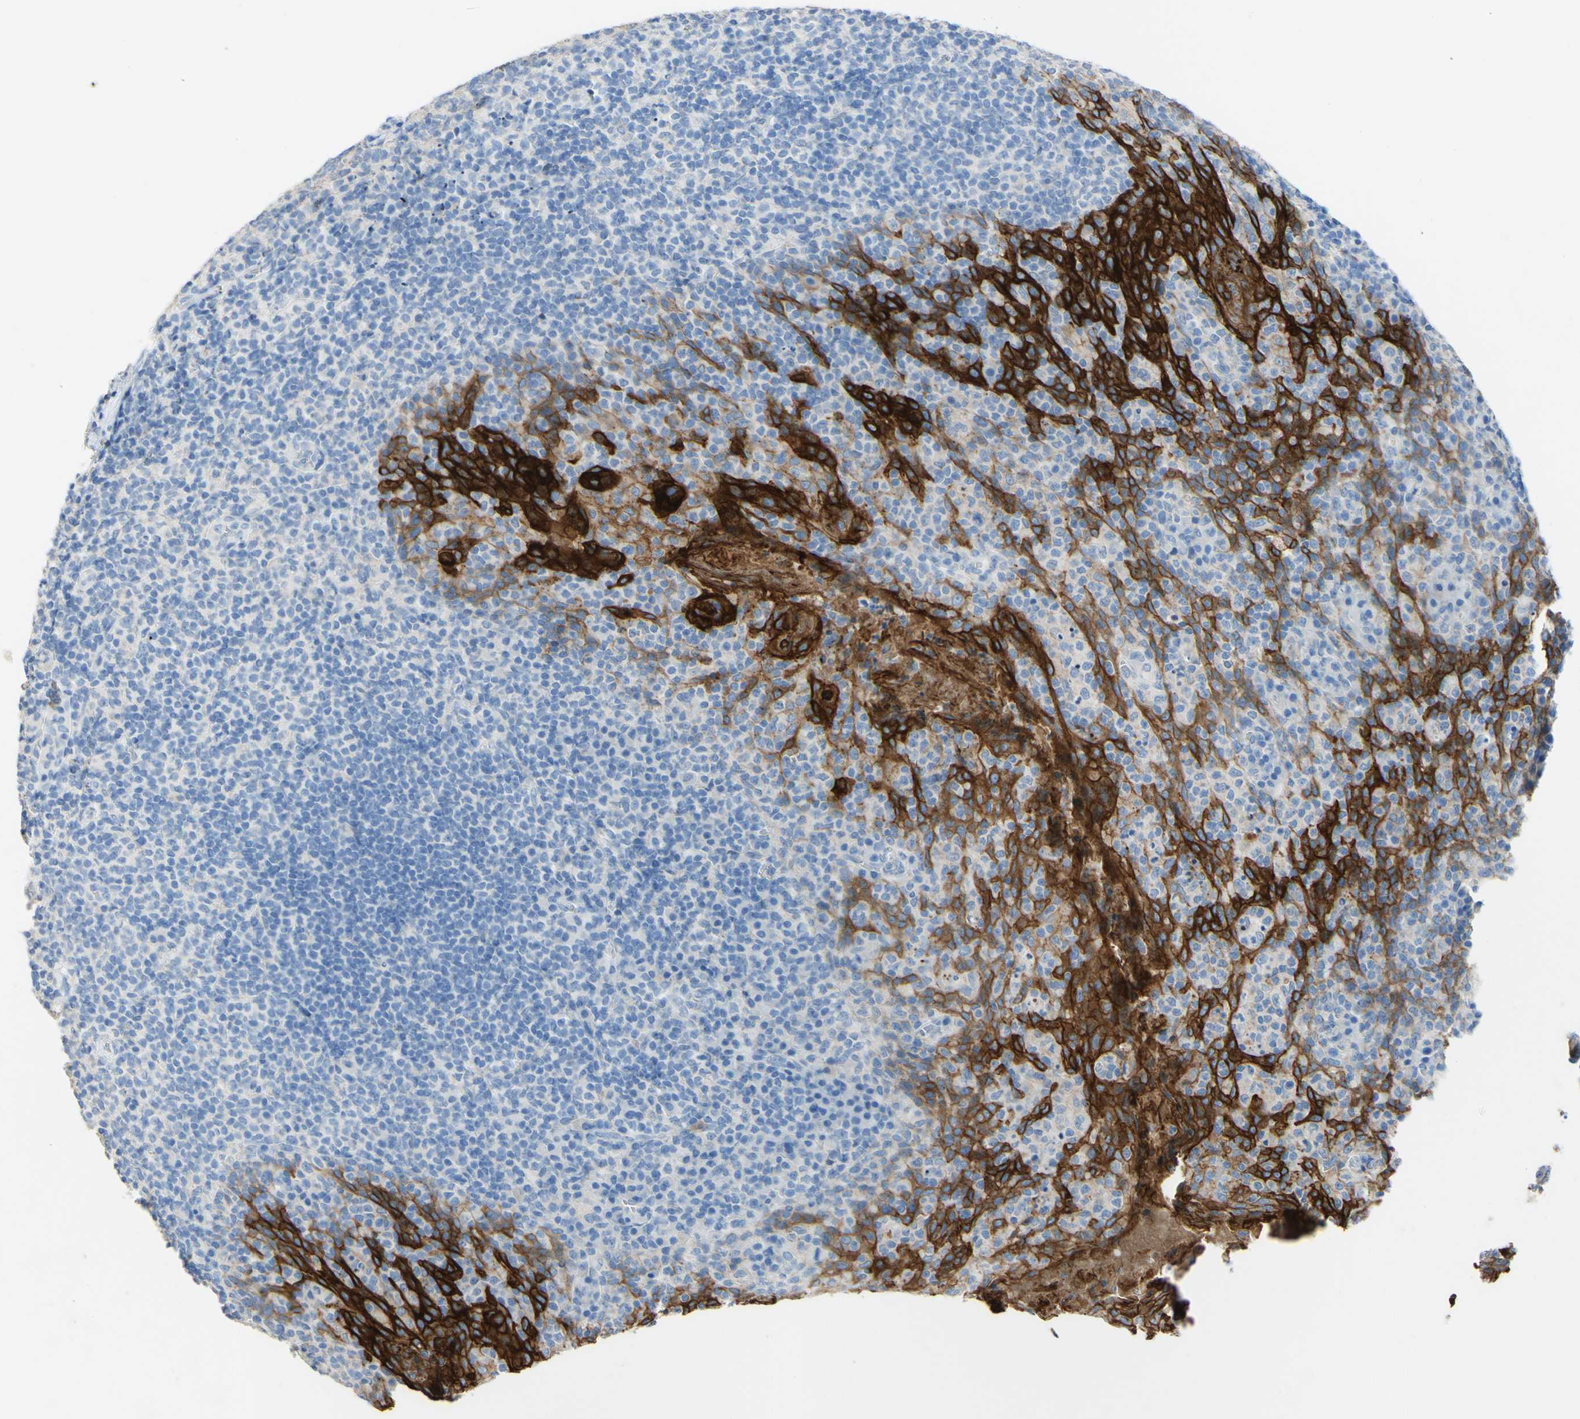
{"staining": {"intensity": "negative", "quantity": "none", "location": "none"}, "tissue": "tonsil", "cell_type": "Germinal center cells", "image_type": "normal", "snomed": [{"axis": "morphology", "description": "Normal tissue, NOS"}, {"axis": "topography", "description": "Tonsil"}], "caption": "IHC image of unremarkable human tonsil stained for a protein (brown), which reveals no positivity in germinal center cells. (Stains: DAB (3,3'-diaminobenzidine) IHC with hematoxylin counter stain, Microscopy: brightfield microscopy at high magnification).", "gene": "DSC2", "patient": {"sex": "male", "age": 17}}